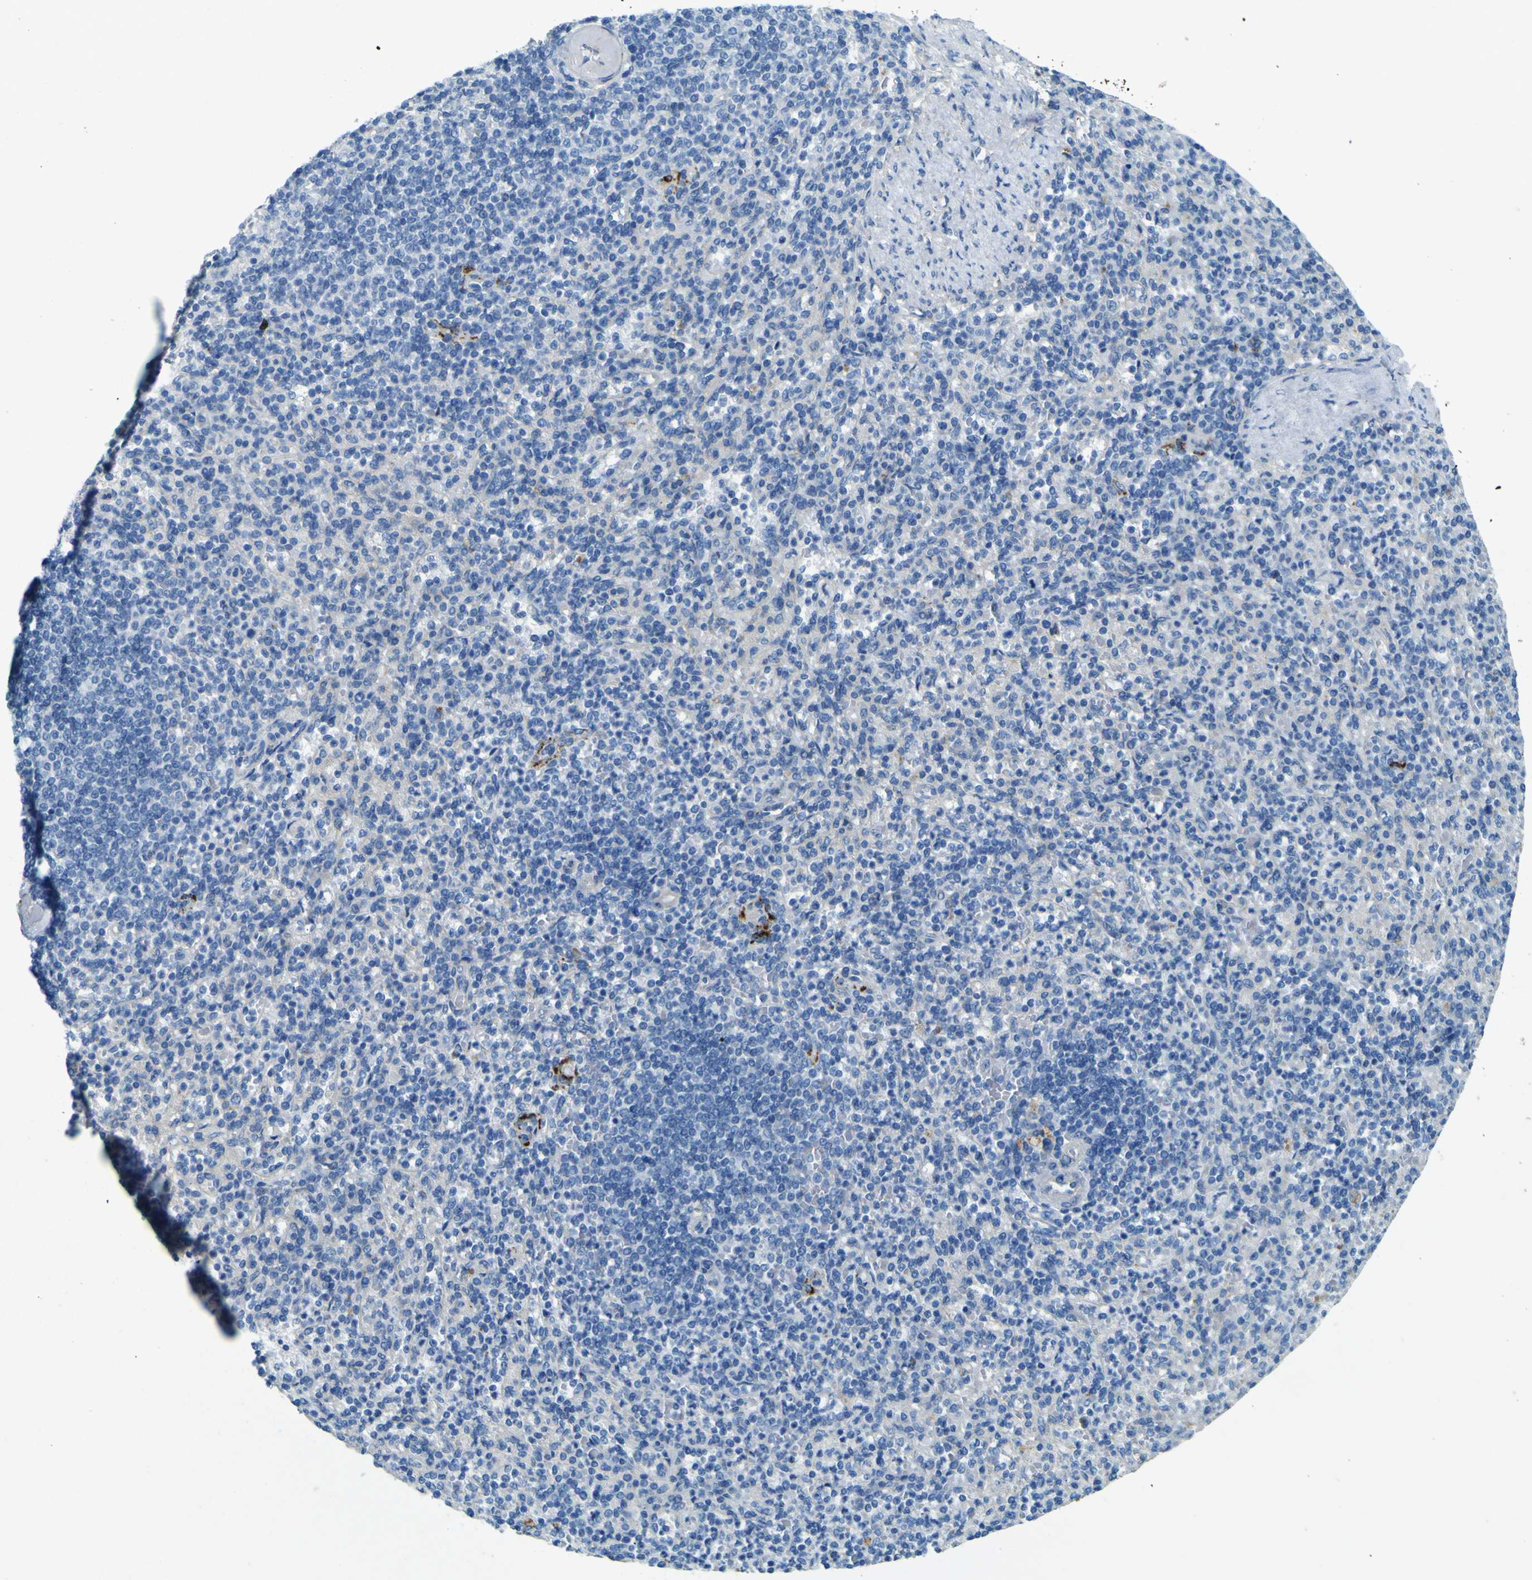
{"staining": {"intensity": "negative", "quantity": "none", "location": "none"}, "tissue": "spleen", "cell_type": "Cells in red pulp", "image_type": "normal", "snomed": [{"axis": "morphology", "description": "Normal tissue, NOS"}, {"axis": "topography", "description": "Spleen"}], "caption": "Spleen stained for a protein using IHC reveals no expression cells in red pulp.", "gene": "PDE9A", "patient": {"sex": "female", "age": 74}}